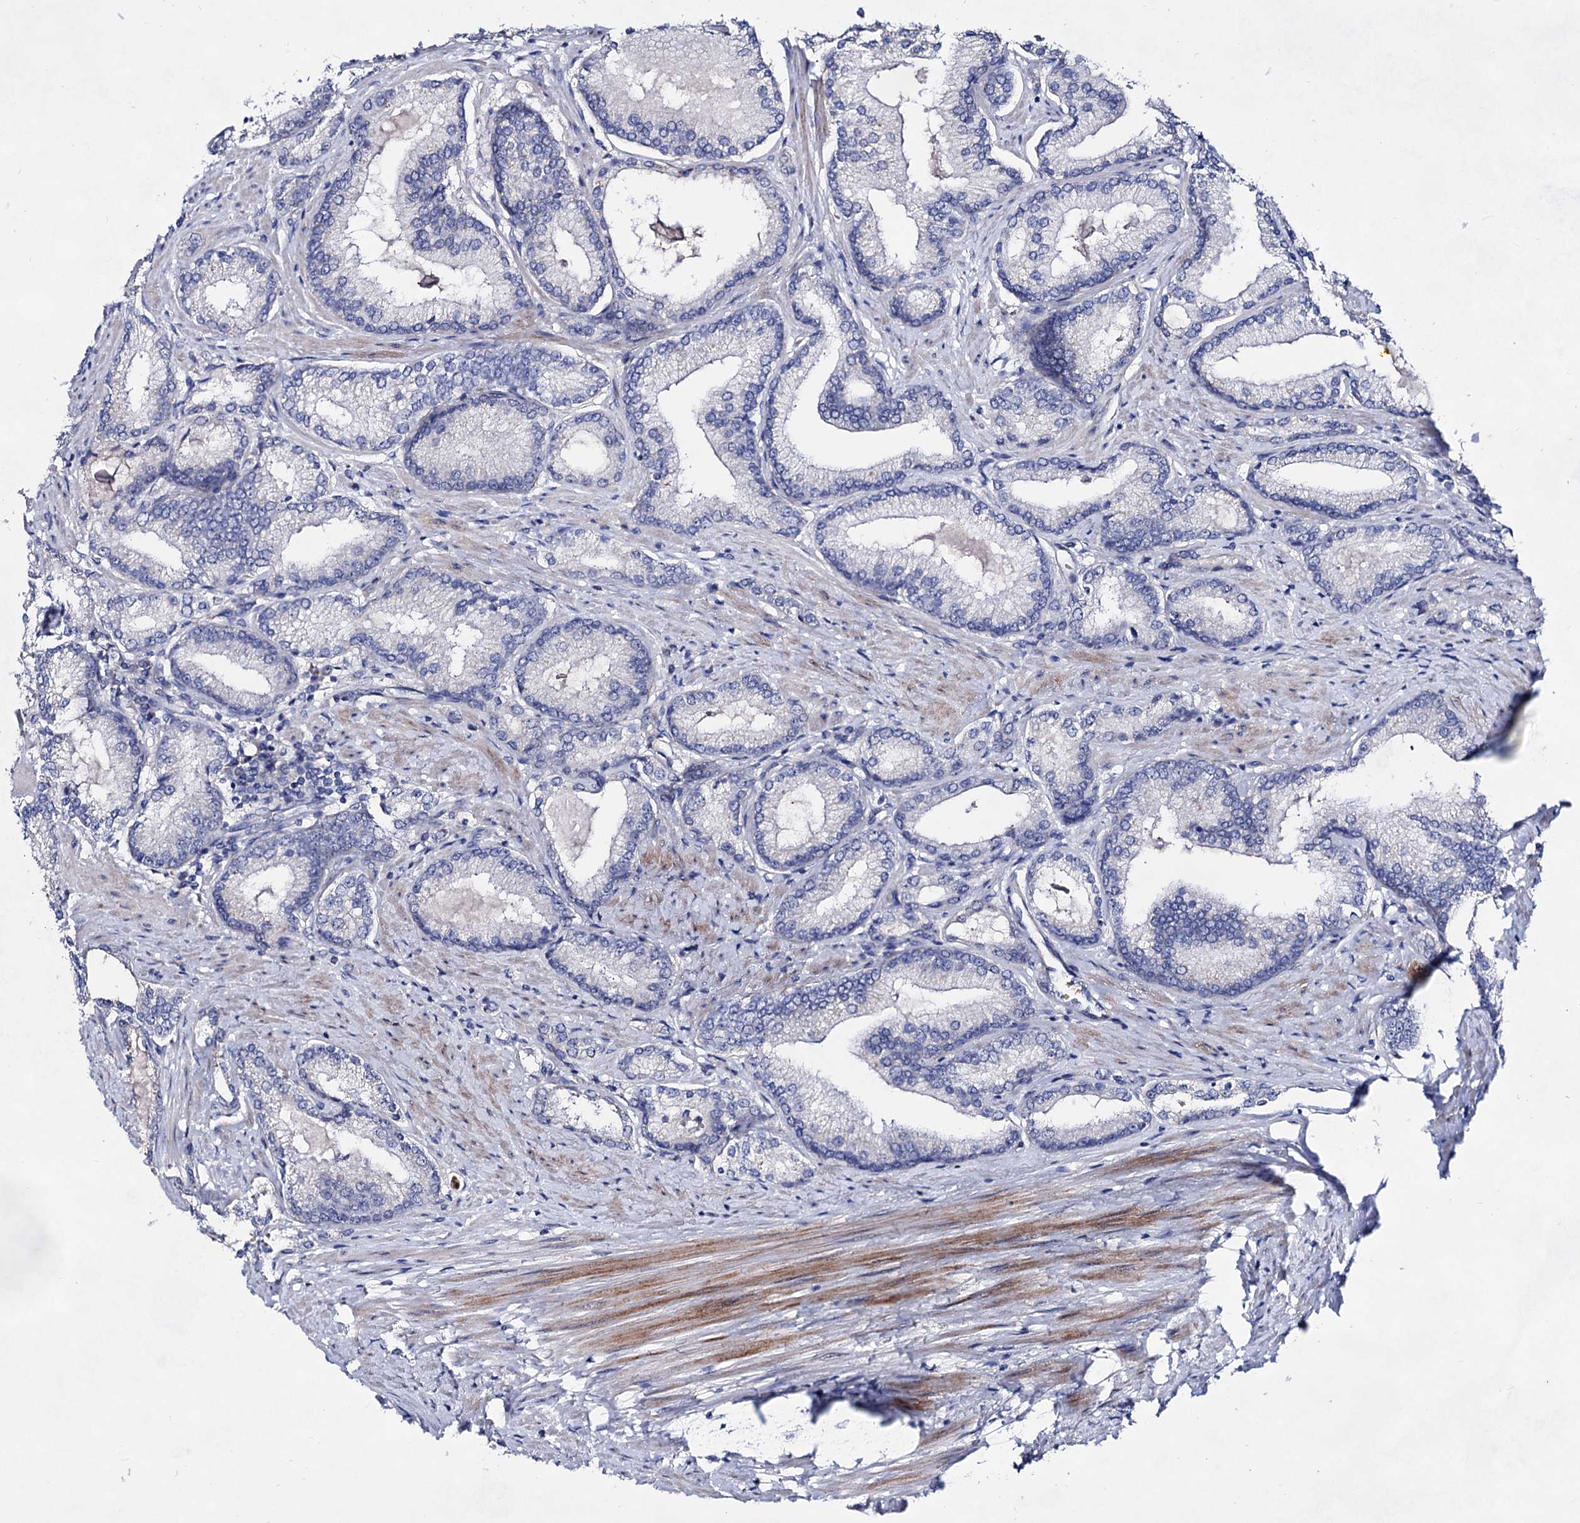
{"staining": {"intensity": "negative", "quantity": "none", "location": "none"}, "tissue": "prostate cancer", "cell_type": "Tumor cells", "image_type": "cancer", "snomed": [{"axis": "morphology", "description": "Adenocarcinoma, High grade"}, {"axis": "topography", "description": "Prostate"}], "caption": "Immunohistochemical staining of human prostate adenocarcinoma (high-grade) displays no significant positivity in tumor cells.", "gene": "PLIN1", "patient": {"sex": "male", "age": 66}}